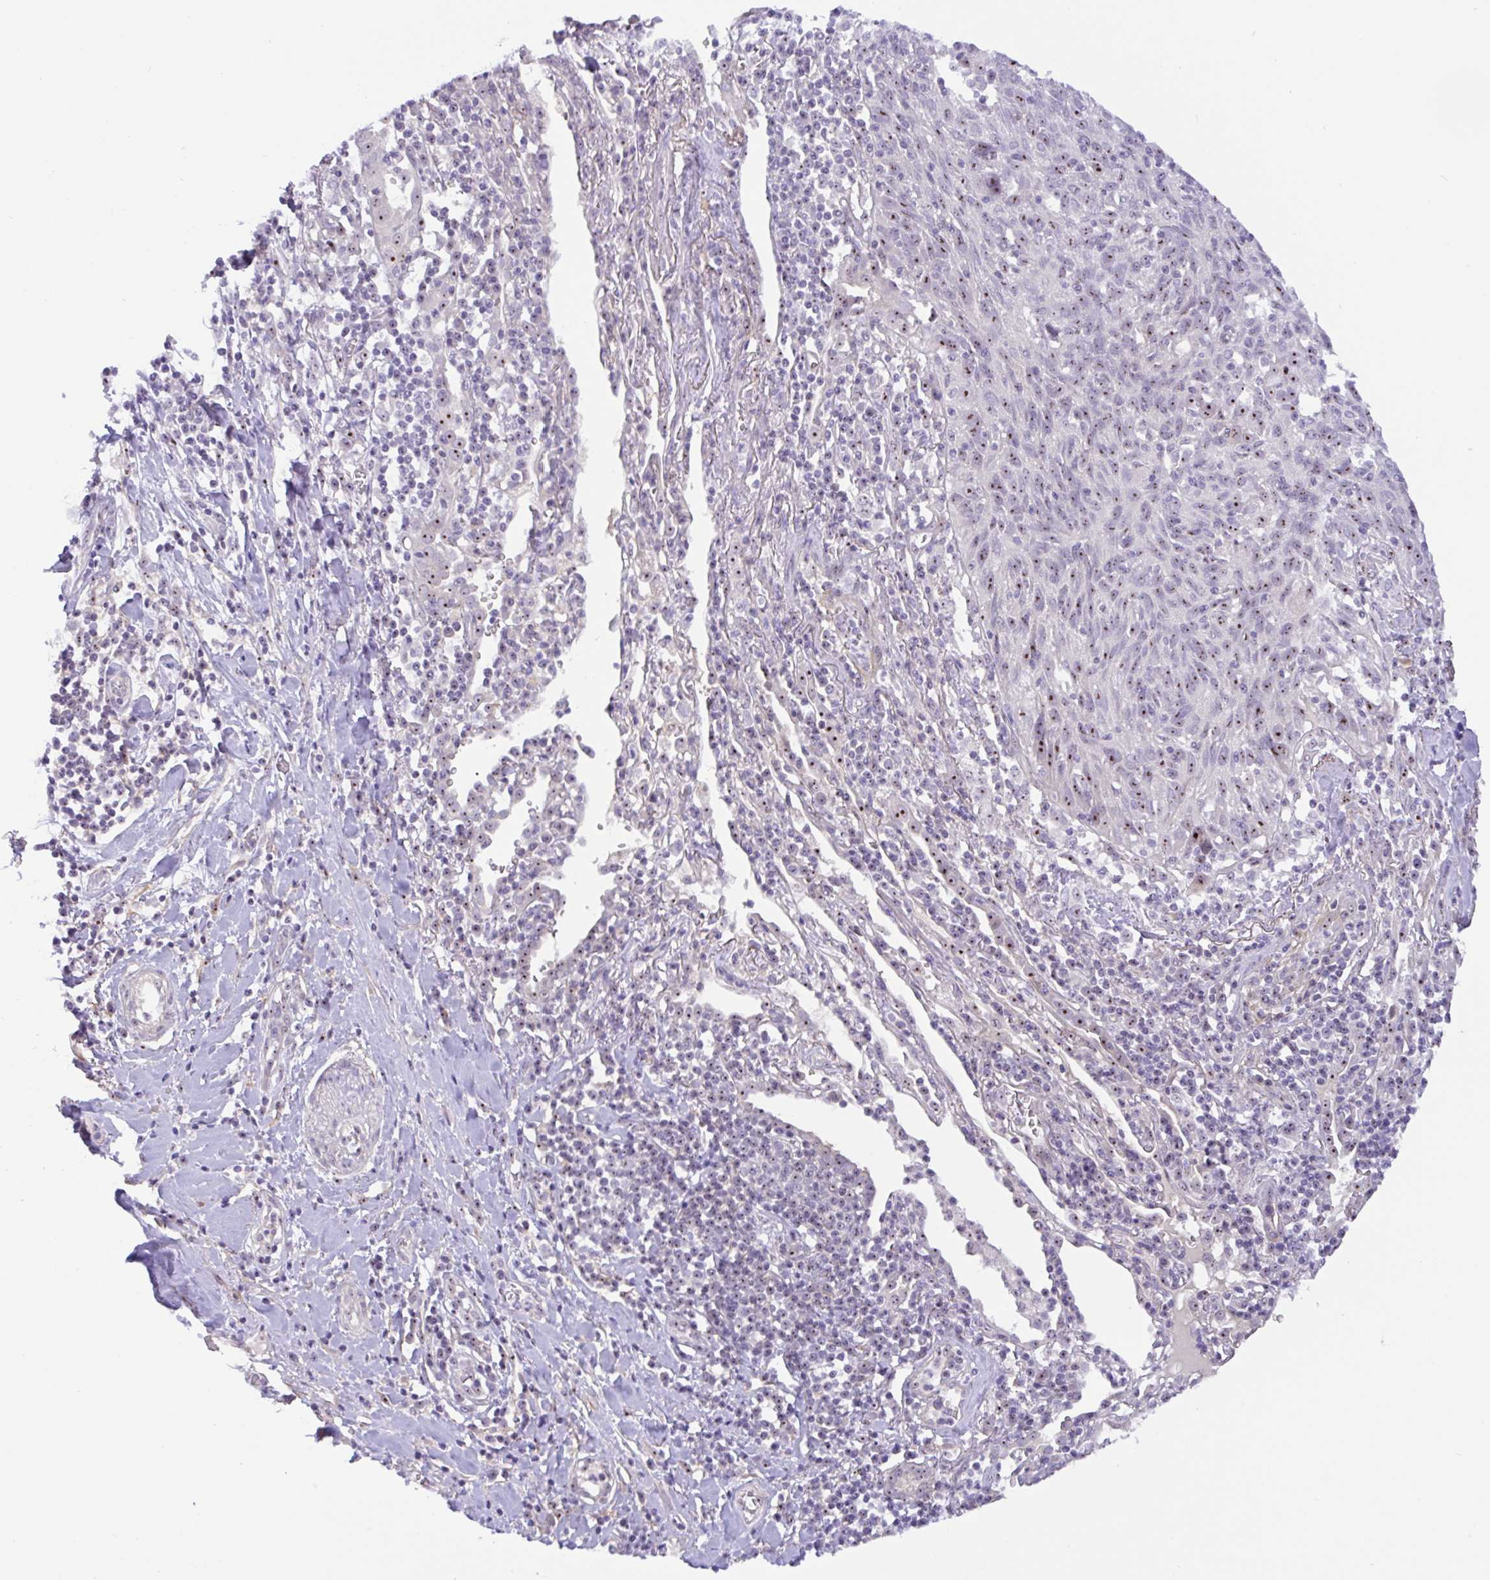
{"staining": {"intensity": "moderate", "quantity": "<25%", "location": "nuclear"}, "tissue": "lung cancer", "cell_type": "Tumor cells", "image_type": "cancer", "snomed": [{"axis": "morphology", "description": "Squamous cell carcinoma, NOS"}, {"axis": "topography", "description": "Lung"}], "caption": "Immunohistochemistry (DAB (3,3'-diaminobenzidine)) staining of human squamous cell carcinoma (lung) demonstrates moderate nuclear protein staining in about <25% of tumor cells. (DAB = brown stain, brightfield microscopy at high magnification).", "gene": "MXRA8", "patient": {"sex": "female", "age": 66}}